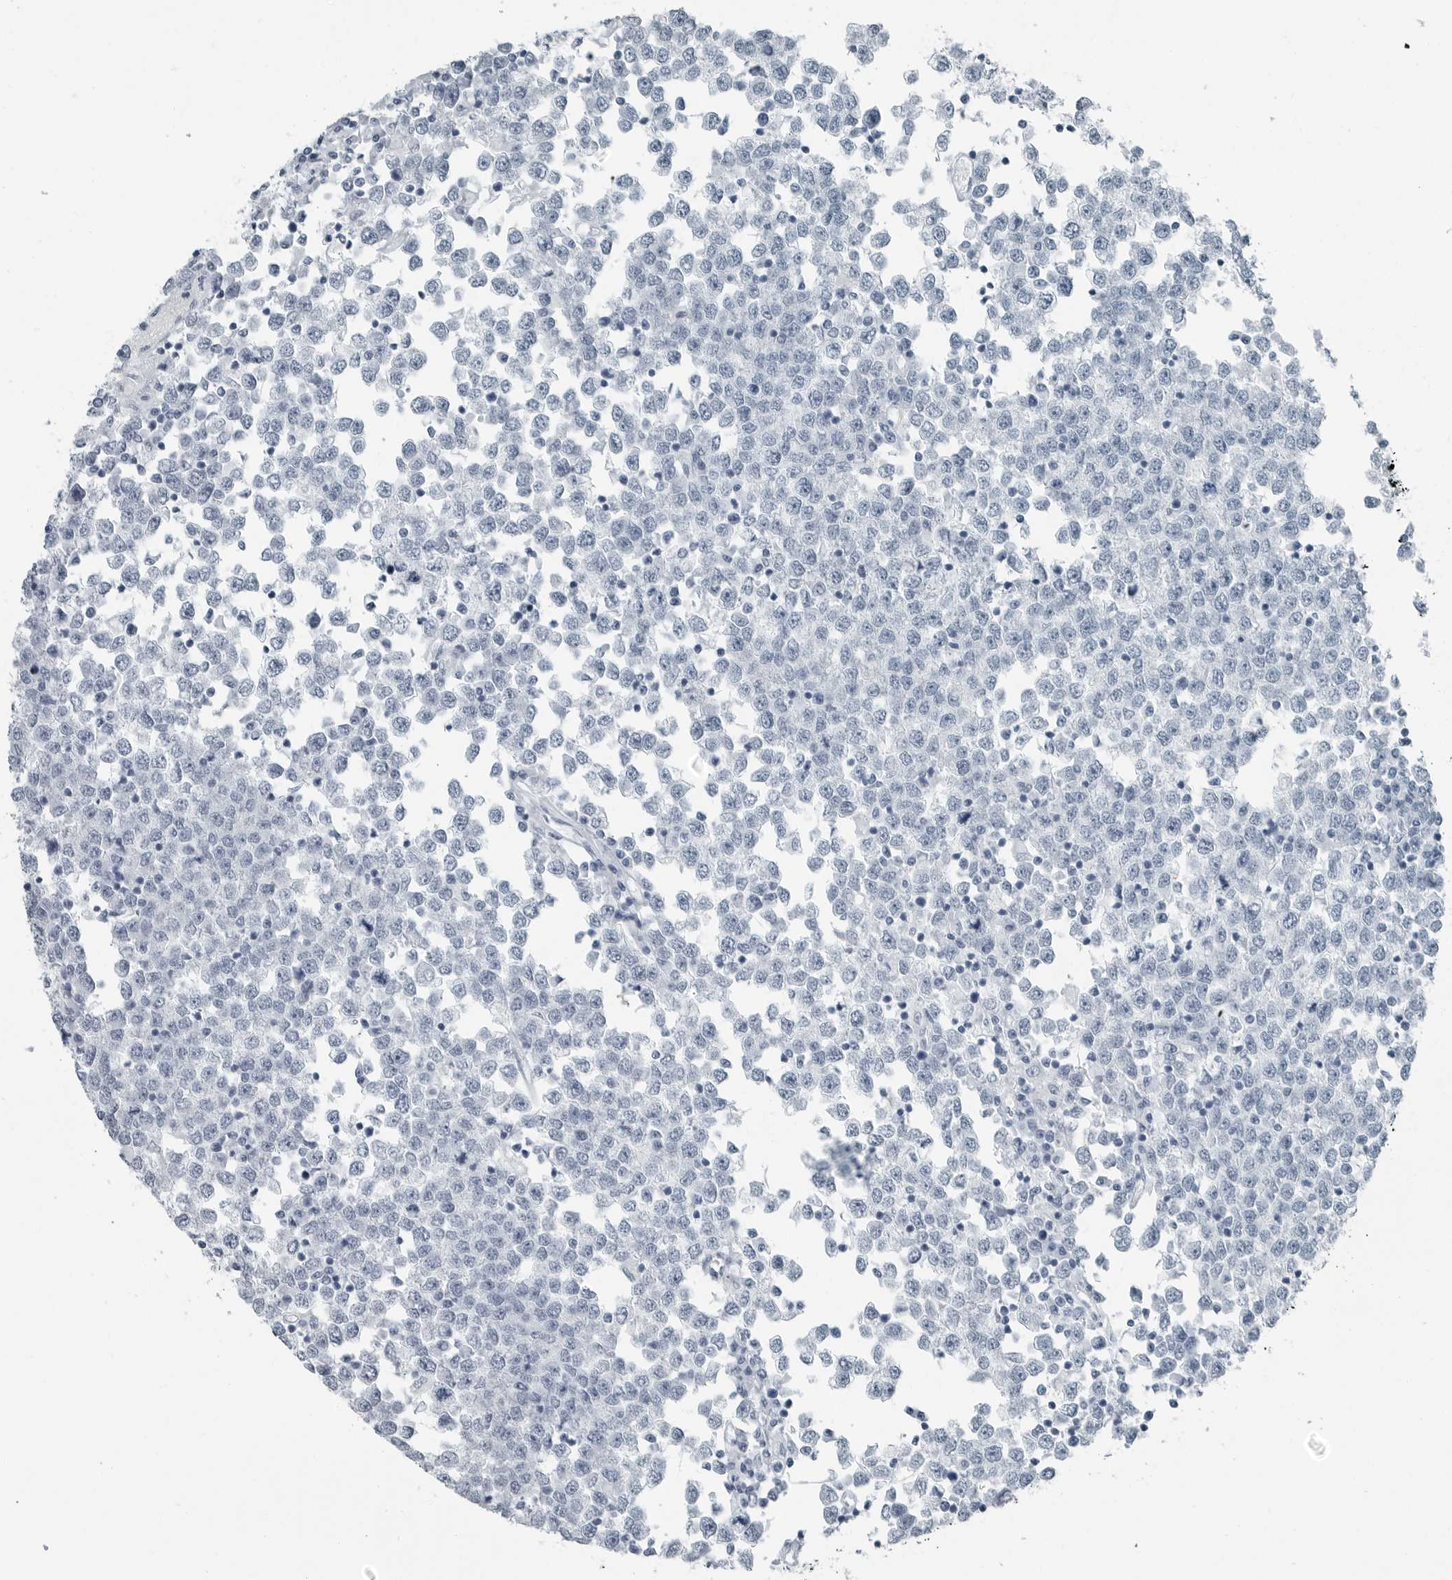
{"staining": {"intensity": "negative", "quantity": "none", "location": "none"}, "tissue": "testis cancer", "cell_type": "Tumor cells", "image_type": "cancer", "snomed": [{"axis": "morphology", "description": "Seminoma, NOS"}, {"axis": "topography", "description": "Testis"}], "caption": "Immunohistochemical staining of testis cancer reveals no significant expression in tumor cells.", "gene": "FABP6", "patient": {"sex": "male", "age": 65}}